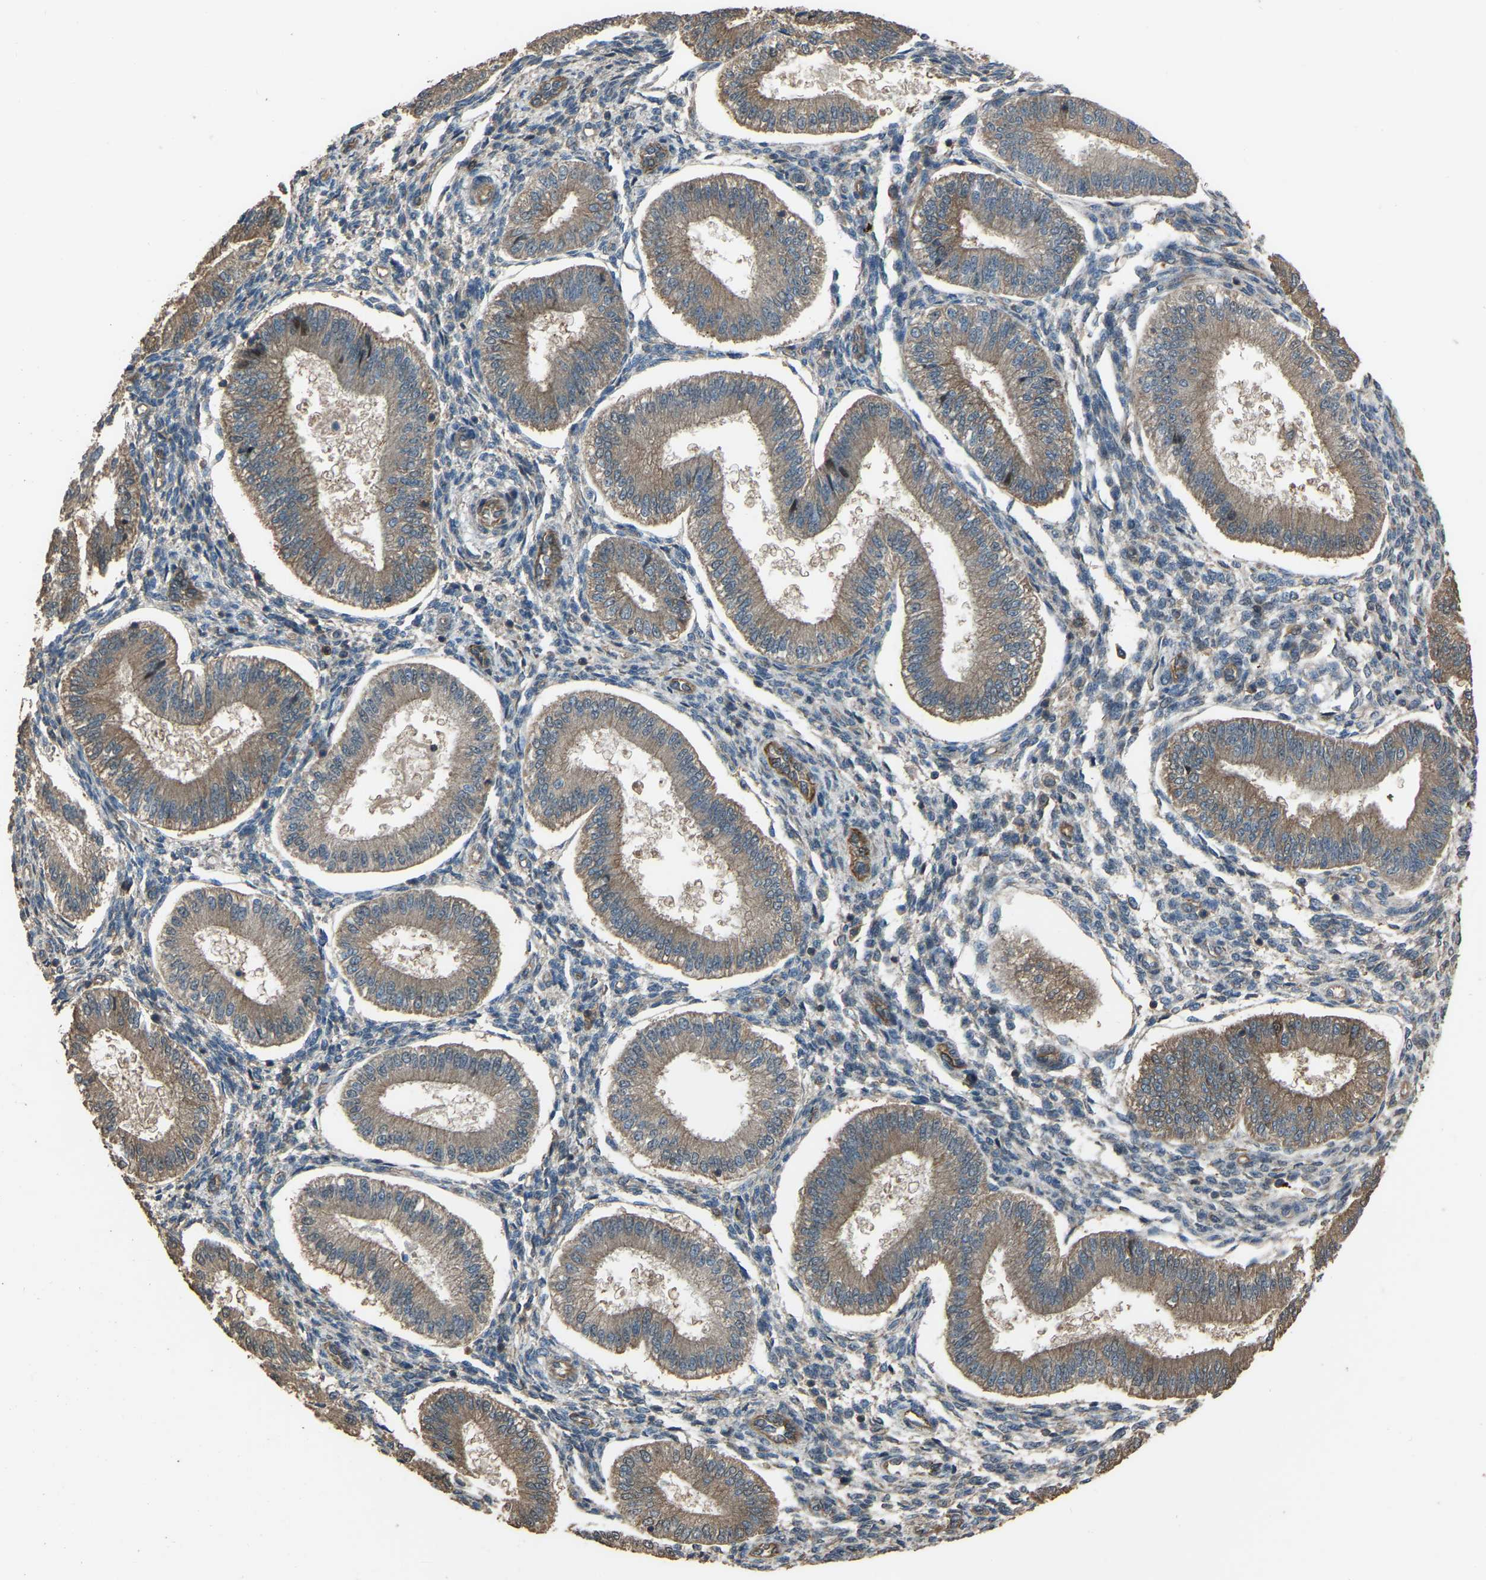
{"staining": {"intensity": "weak", "quantity": "25%-75%", "location": "cytoplasmic/membranous"}, "tissue": "endometrium", "cell_type": "Cells in endometrial stroma", "image_type": "normal", "snomed": [{"axis": "morphology", "description": "Normal tissue, NOS"}, {"axis": "topography", "description": "Endometrium"}], "caption": "Endometrium stained with IHC displays weak cytoplasmic/membranous expression in approximately 25%-75% of cells in endometrial stroma.", "gene": "SLC4A2", "patient": {"sex": "female", "age": 39}}